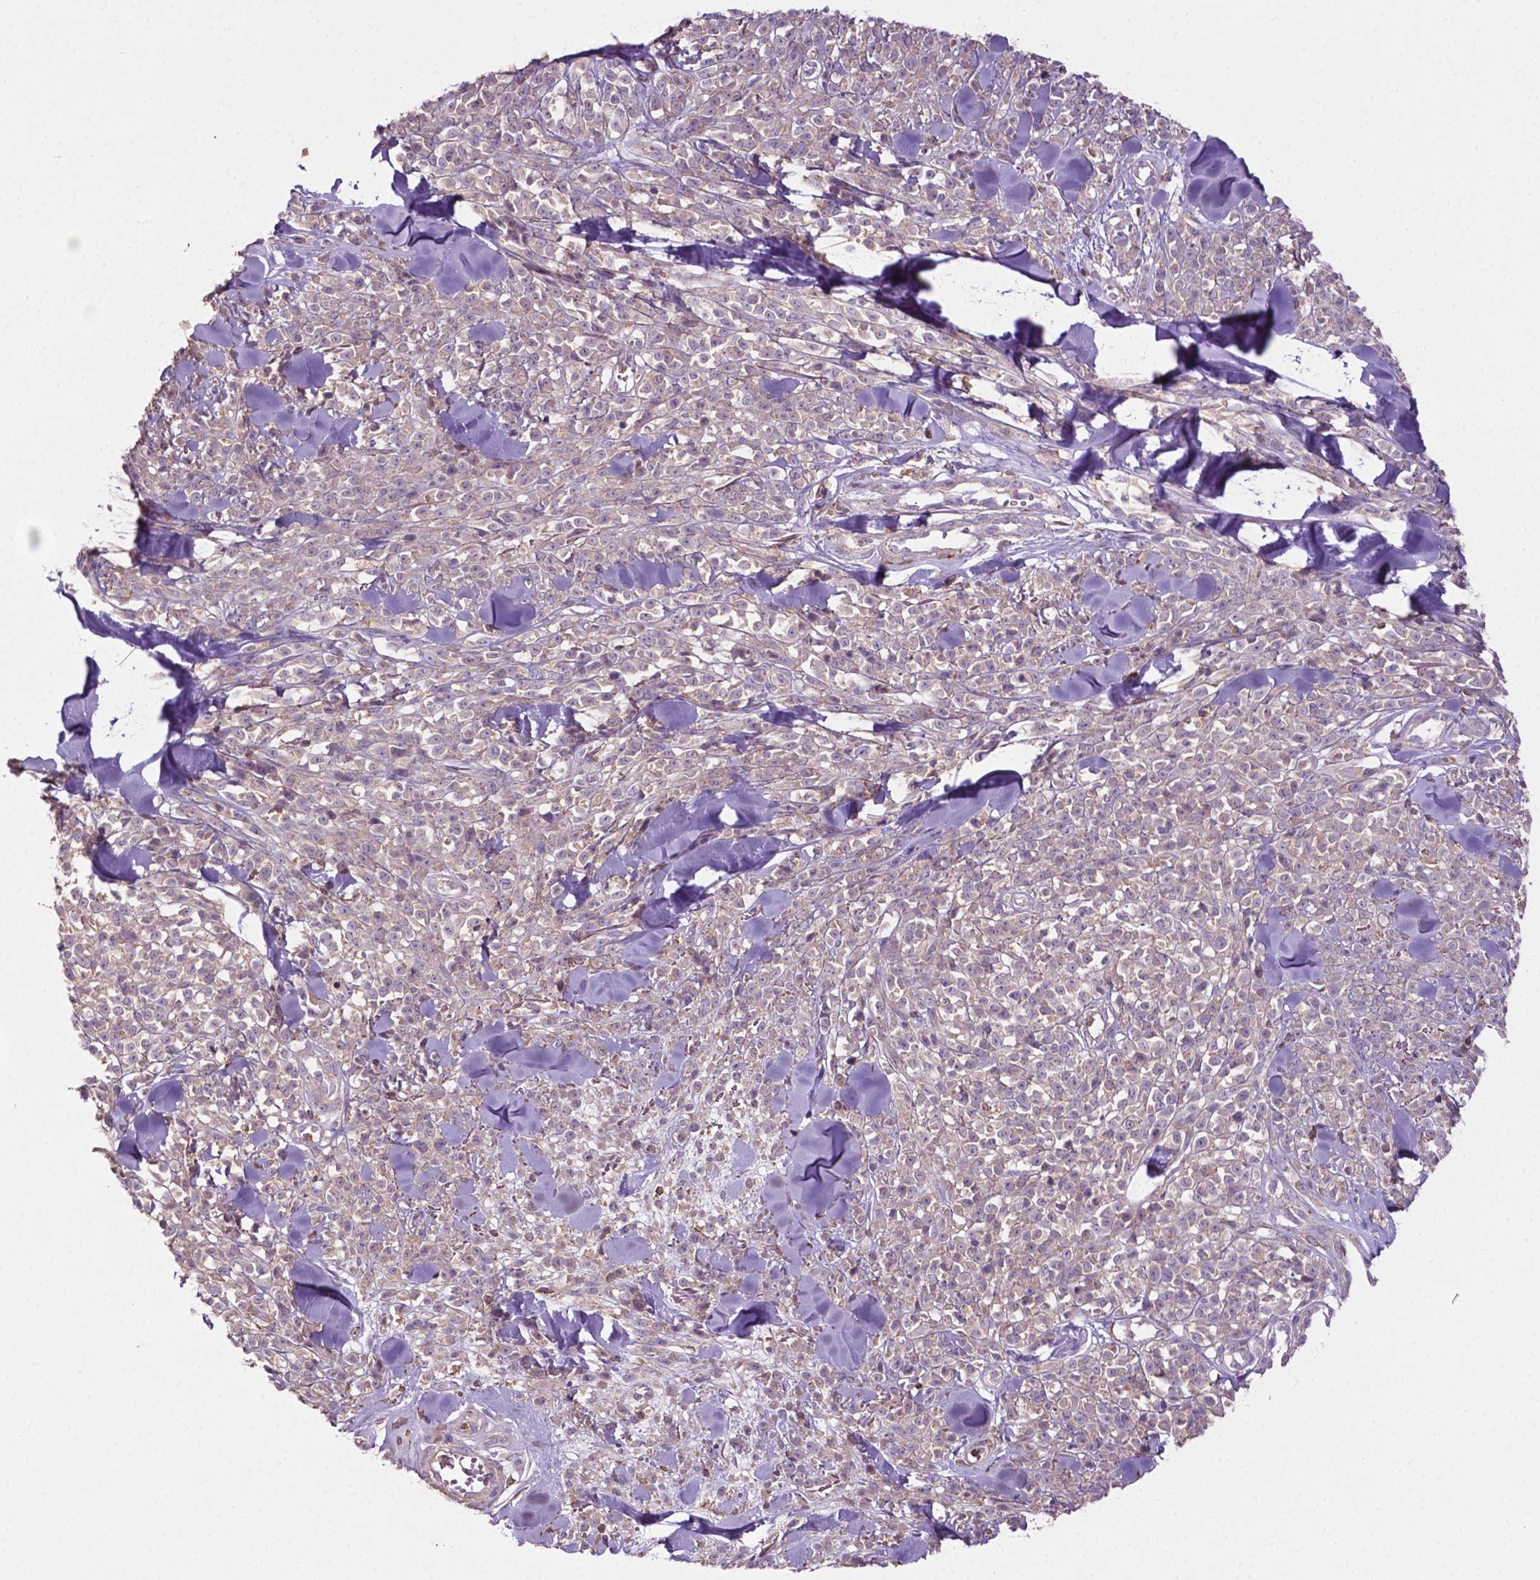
{"staining": {"intensity": "negative", "quantity": "none", "location": "none"}, "tissue": "melanoma", "cell_type": "Tumor cells", "image_type": "cancer", "snomed": [{"axis": "morphology", "description": "Malignant melanoma, NOS"}, {"axis": "topography", "description": "Skin"}, {"axis": "topography", "description": "Skin of trunk"}], "caption": "A high-resolution photomicrograph shows immunohistochemistry staining of melanoma, which exhibits no significant staining in tumor cells.", "gene": "BMP4", "patient": {"sex": "male", "age": 74}}